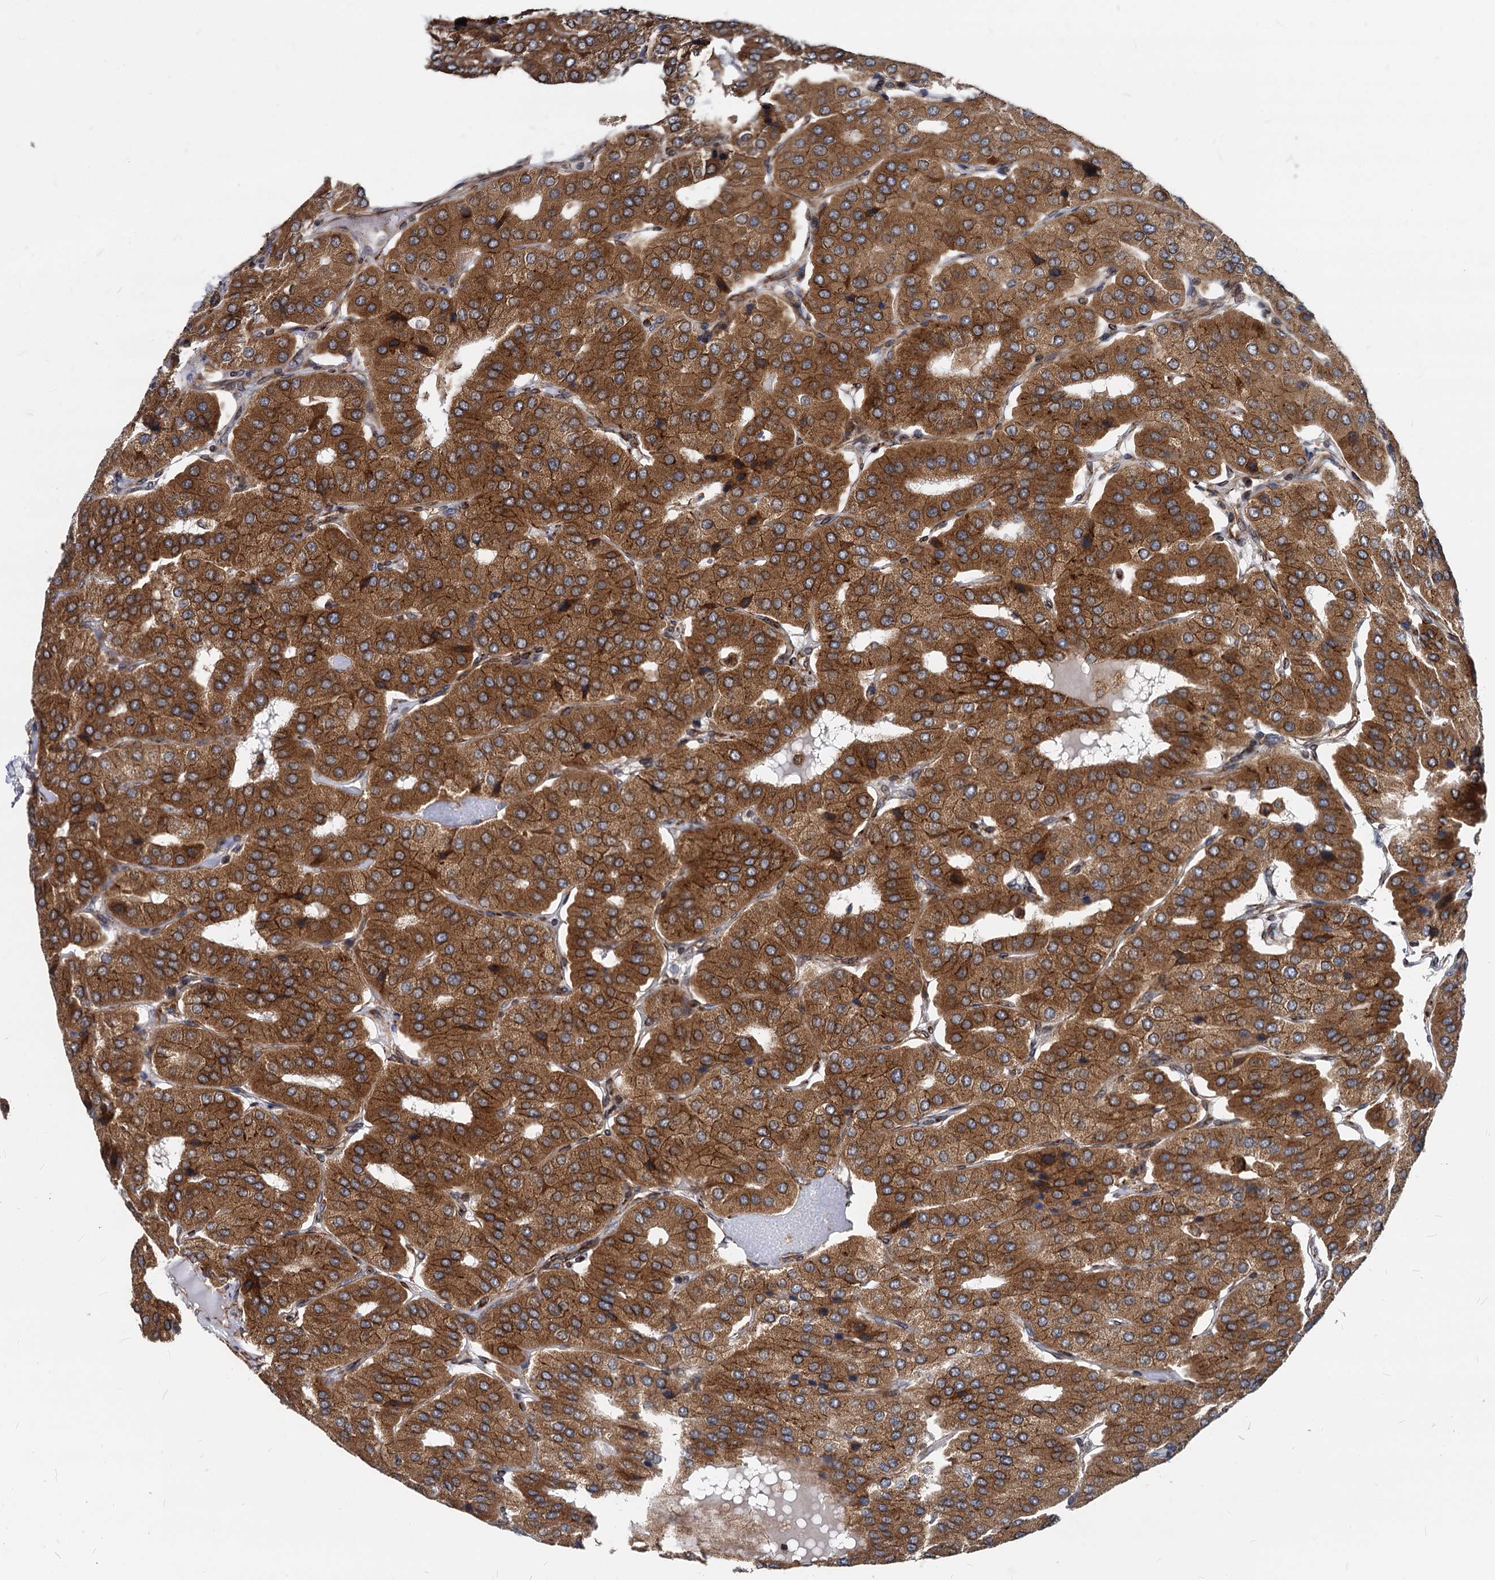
{"staining": {"intensity": "strong", "quantity": ">75%", "location": "cytoplasmic/membranous"}, "tissue": "parathyroid gland", "cell_type": "Glandular cells", "image_type": "normal", "snomed": [{"axis": "morphology", "description": "Normal tissue, NOS"}, {"axis": "morphology", "description": "Adenoma, NOS"}, {"axis": "topography", "description": "Parathyroid gland"}], "caption": "Strong cytoplasmic/membranous positivity for a protein is appreciated in about >75% of glandular cells of benign parathyroid gland using immunohistochemistry (IHC).", "gene": "STIM1", "patient": {"sex": "female", "age": 86}}